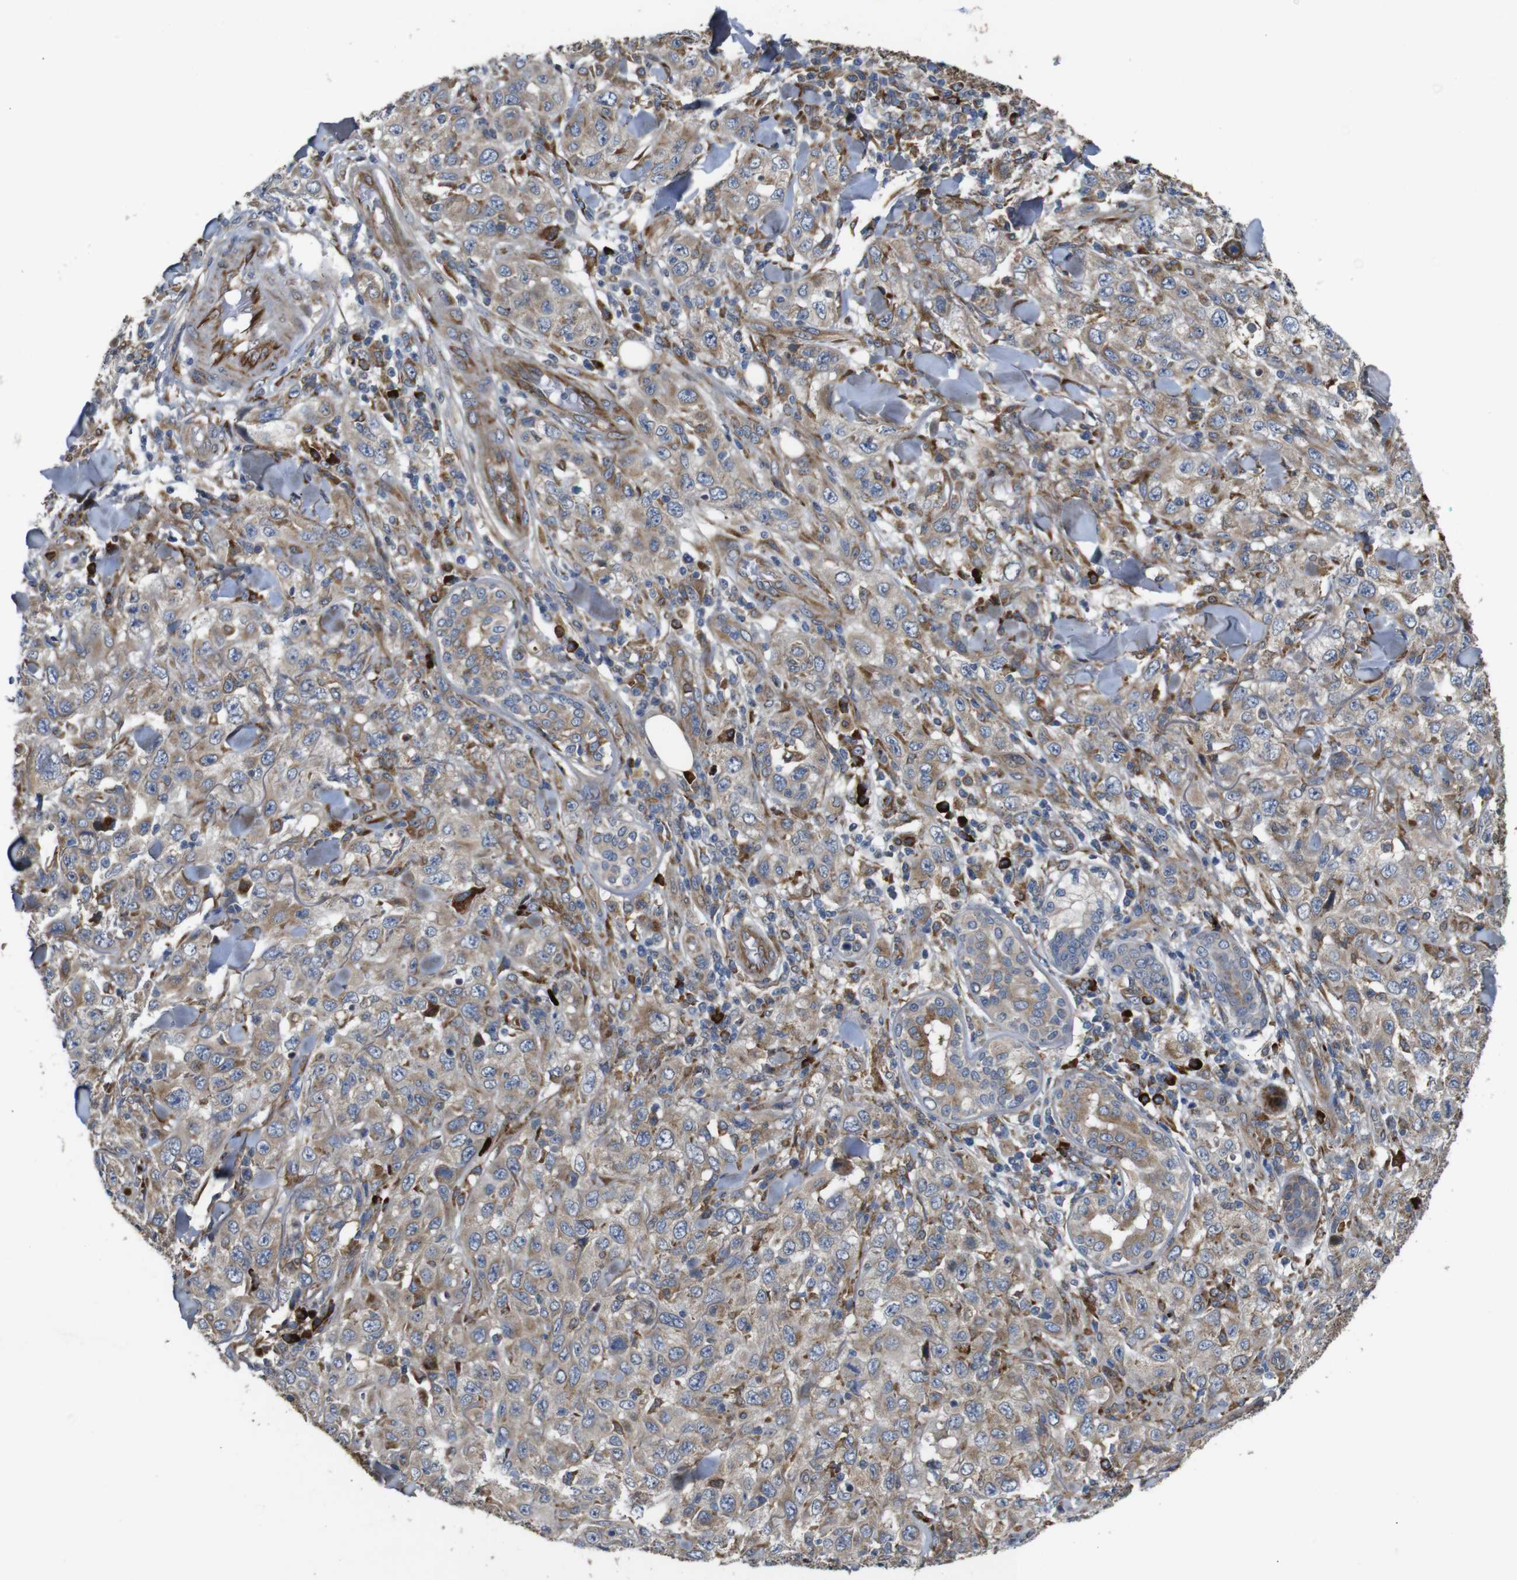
{"staining": {"intensity": "weak", "quantity": ">75%", "location": "cytoplasmic/membranous"}, "tissue": "skin cancer", "cell_type": "Tumor cells", "image_type": "cancer", "snomed": [{"axis": "morphology", "description": "Squamous cell carcinoma, NOS"}, {"axis": "topography", "description": "Skin"}], "caption": "Protein staining of skin cancer tissue reveals weak cytoplasmic/membranous staining in about >75% of tumor cells.", "gene": "UBE2G2", "patient": {"sex": "female", "age": 88}}